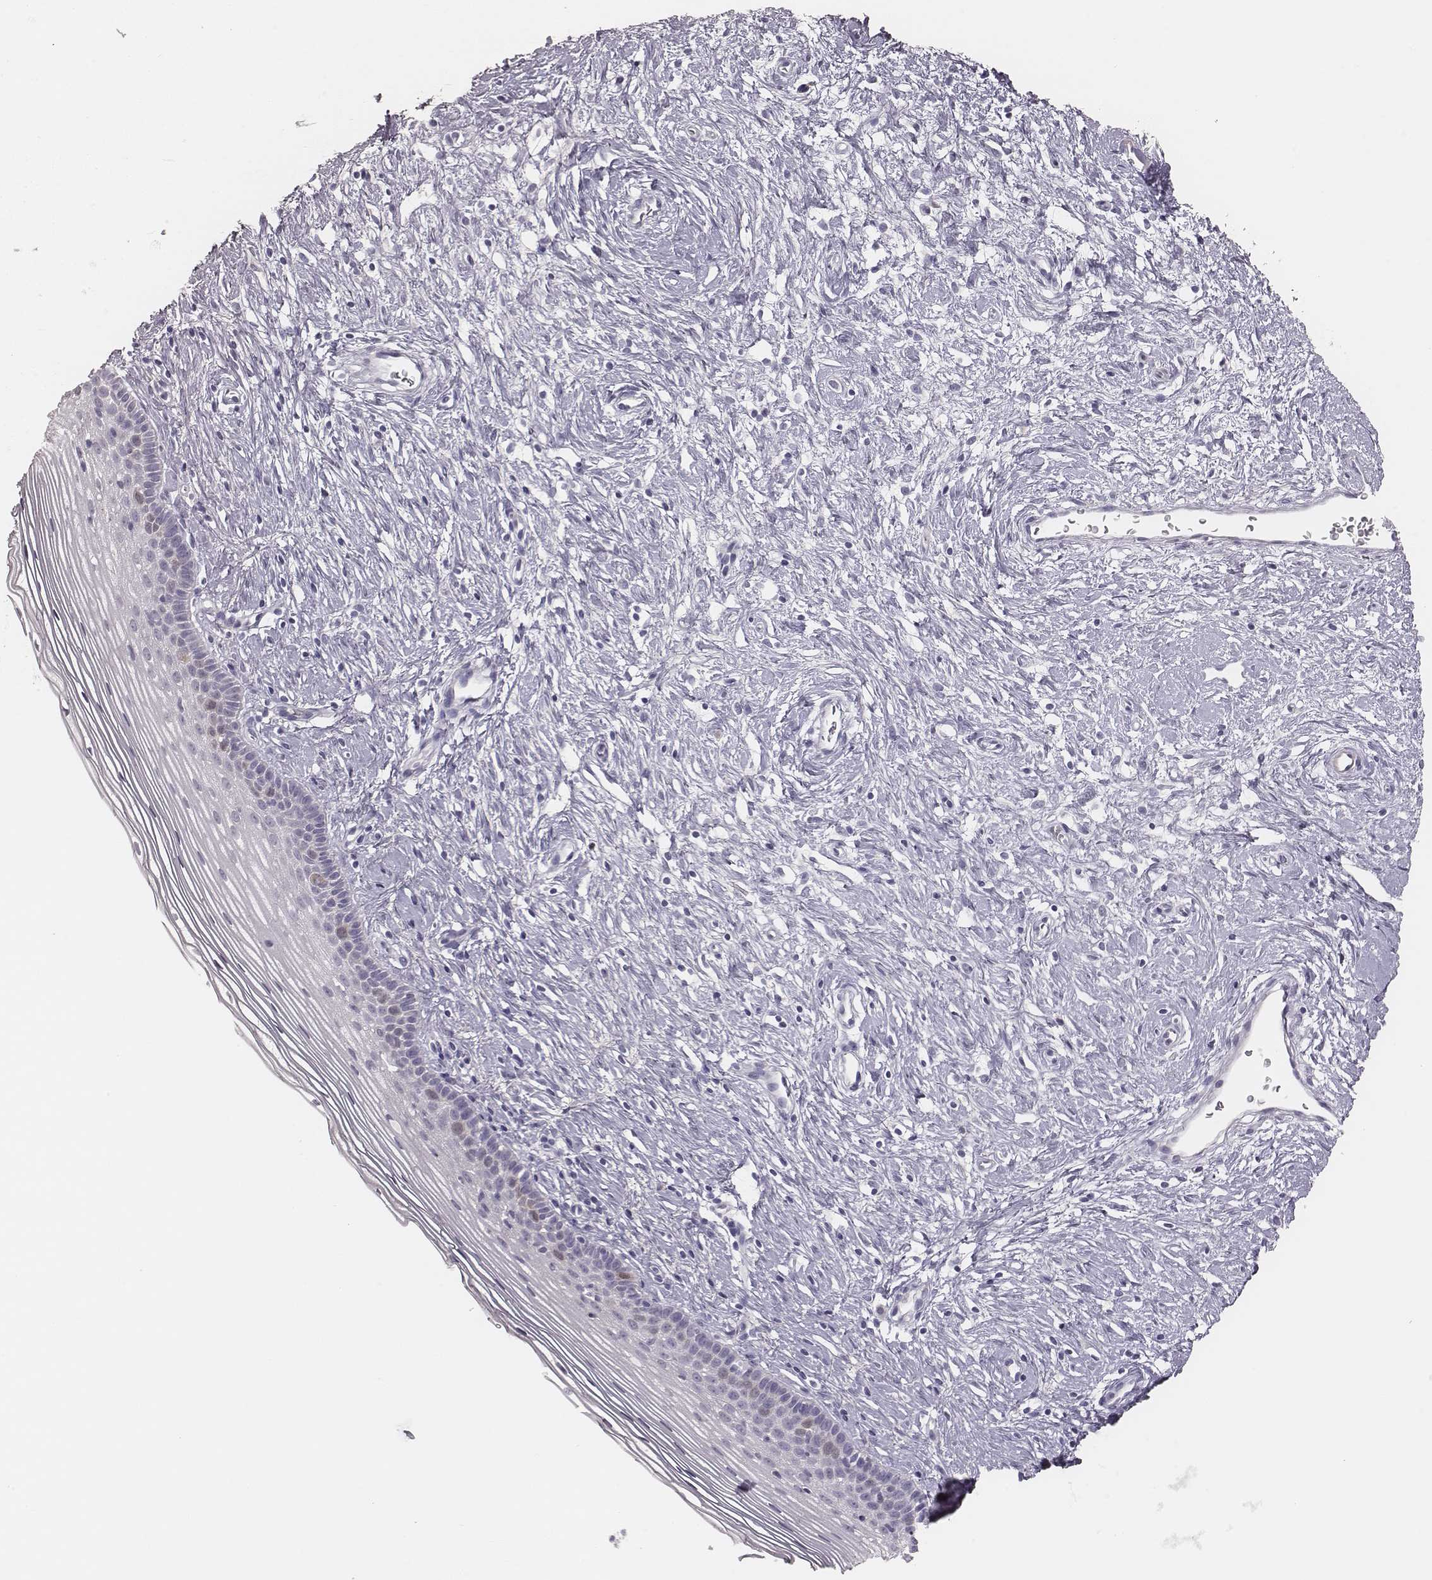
{"staining": {"intensity": "negative", "quantity": "none", "location": "none"}, "tissue": "cervix", "cell_type": "Squamous epithelial cells", "image_type": "normal", "snomed": [{"axis": "morphology", "description": "Normal tissue, NOS"}, {"axis": "topography", "description": "Cervix"}], "caption": "High magnification brightfield microscopy of unremarkable cervix stained with DAB (brown) and counterstained with hematoxylin (blue): squamous epithelial cells show no significant expression. (DAB IHC with hematoxylin counter stain).", "gene": "PBK", "patient": {"sex": "female", "age": 39}}